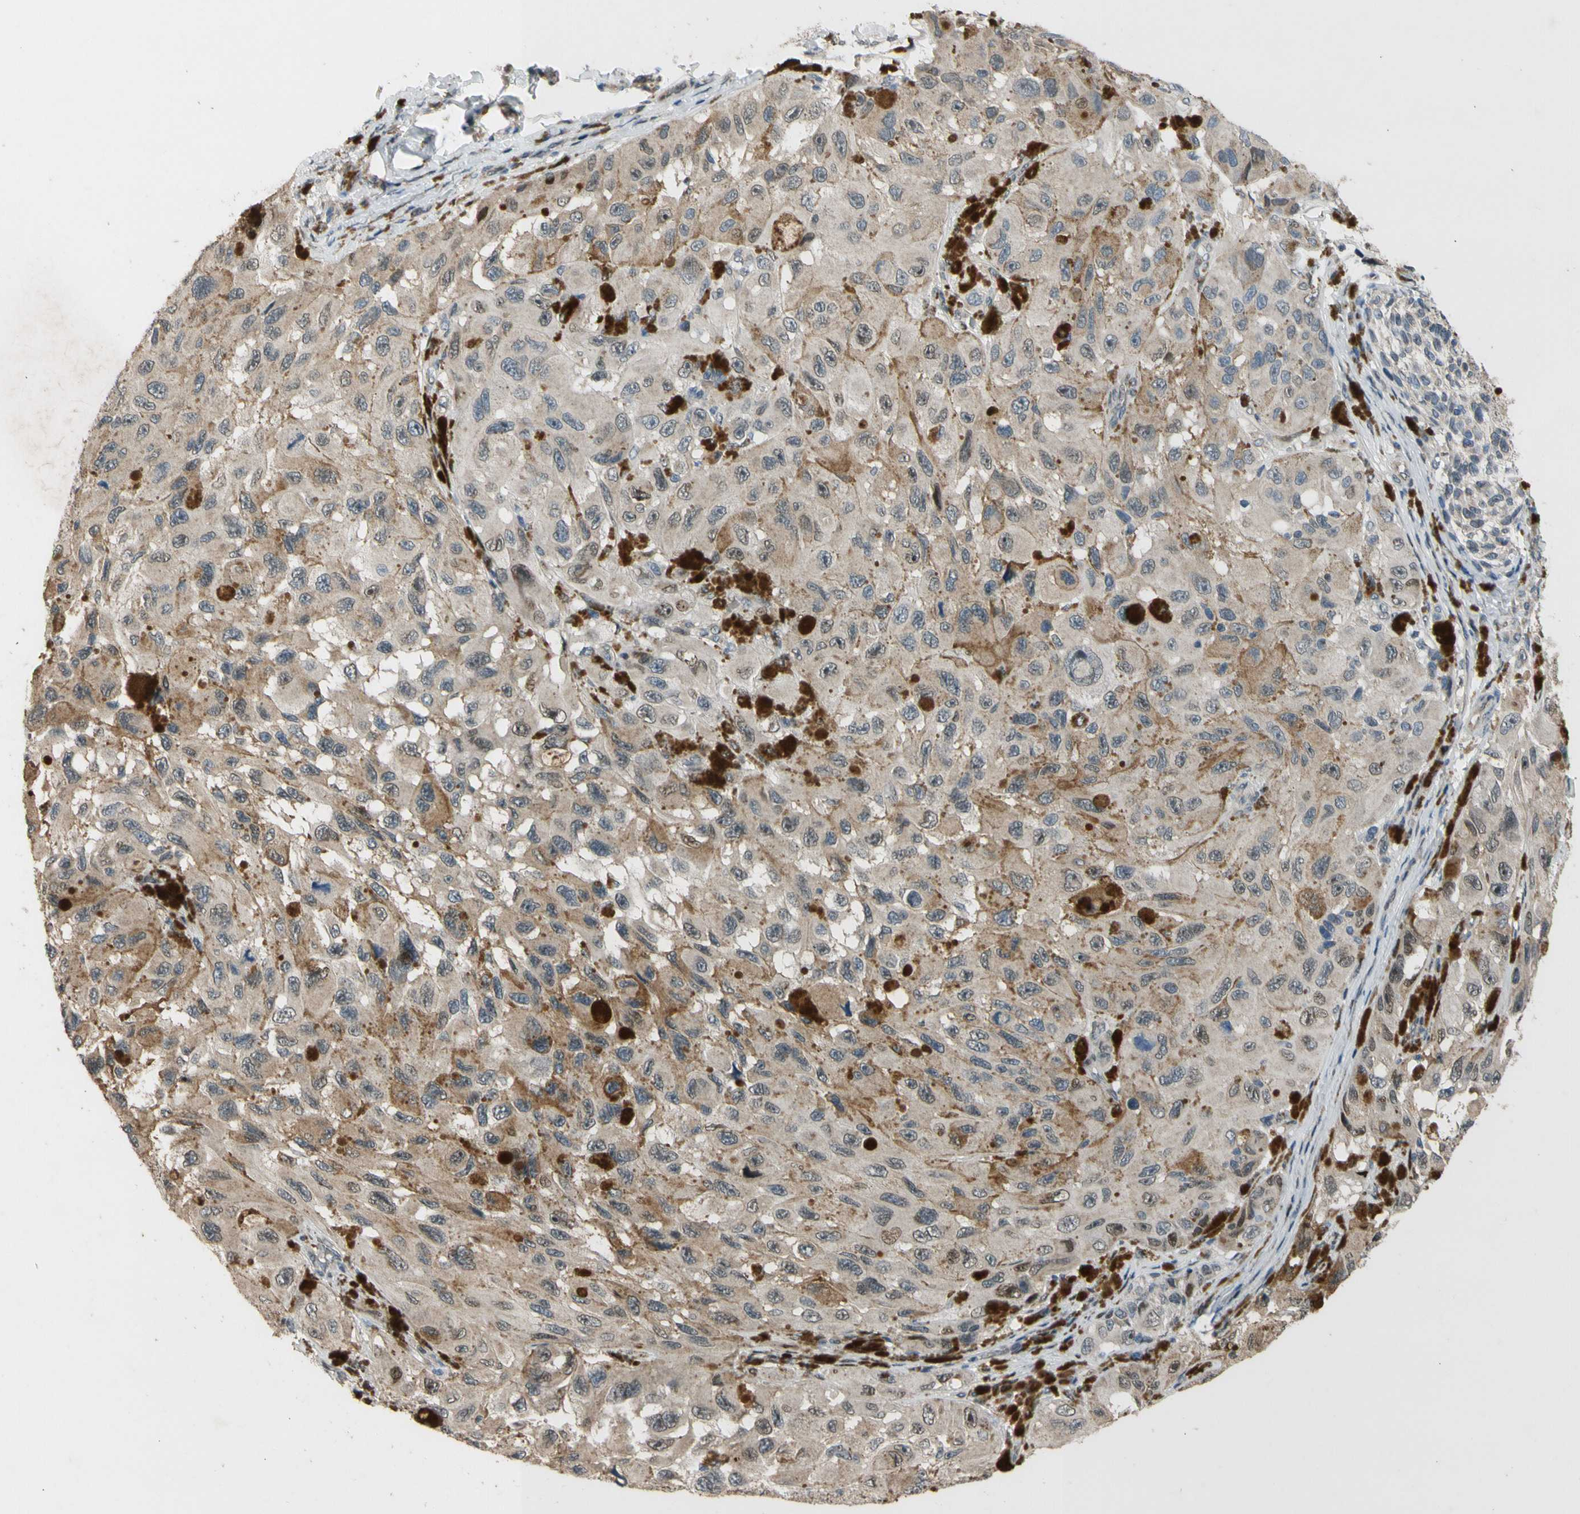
{"staining": {"intensity": "moderate", "quantity": ">75%", "location": "cytoplasmic/membranous"}, "tissue": "melanoma", "cell_type": "Tumor cells", "image_type": "cancer", "snomed": [{"axis": "morphology", "description": "Malignant melanoma, NOS"}, {"axis": "topography", "description": "Skin"}], "caption": "DAB immunohistochemical staining of human malignant melanoma demonstrates moderate cytoplasmic/membranous protein staining in approximately >75% of tumor cells. The staining is performed using DAB (3,3'-diaminobenzidine) brown chromogen to label protein expression. The nuclei are counter-stained blue using hematoxylin.", "gene": "ZNF184", "patient": {"sex": "female", "age": 73}}